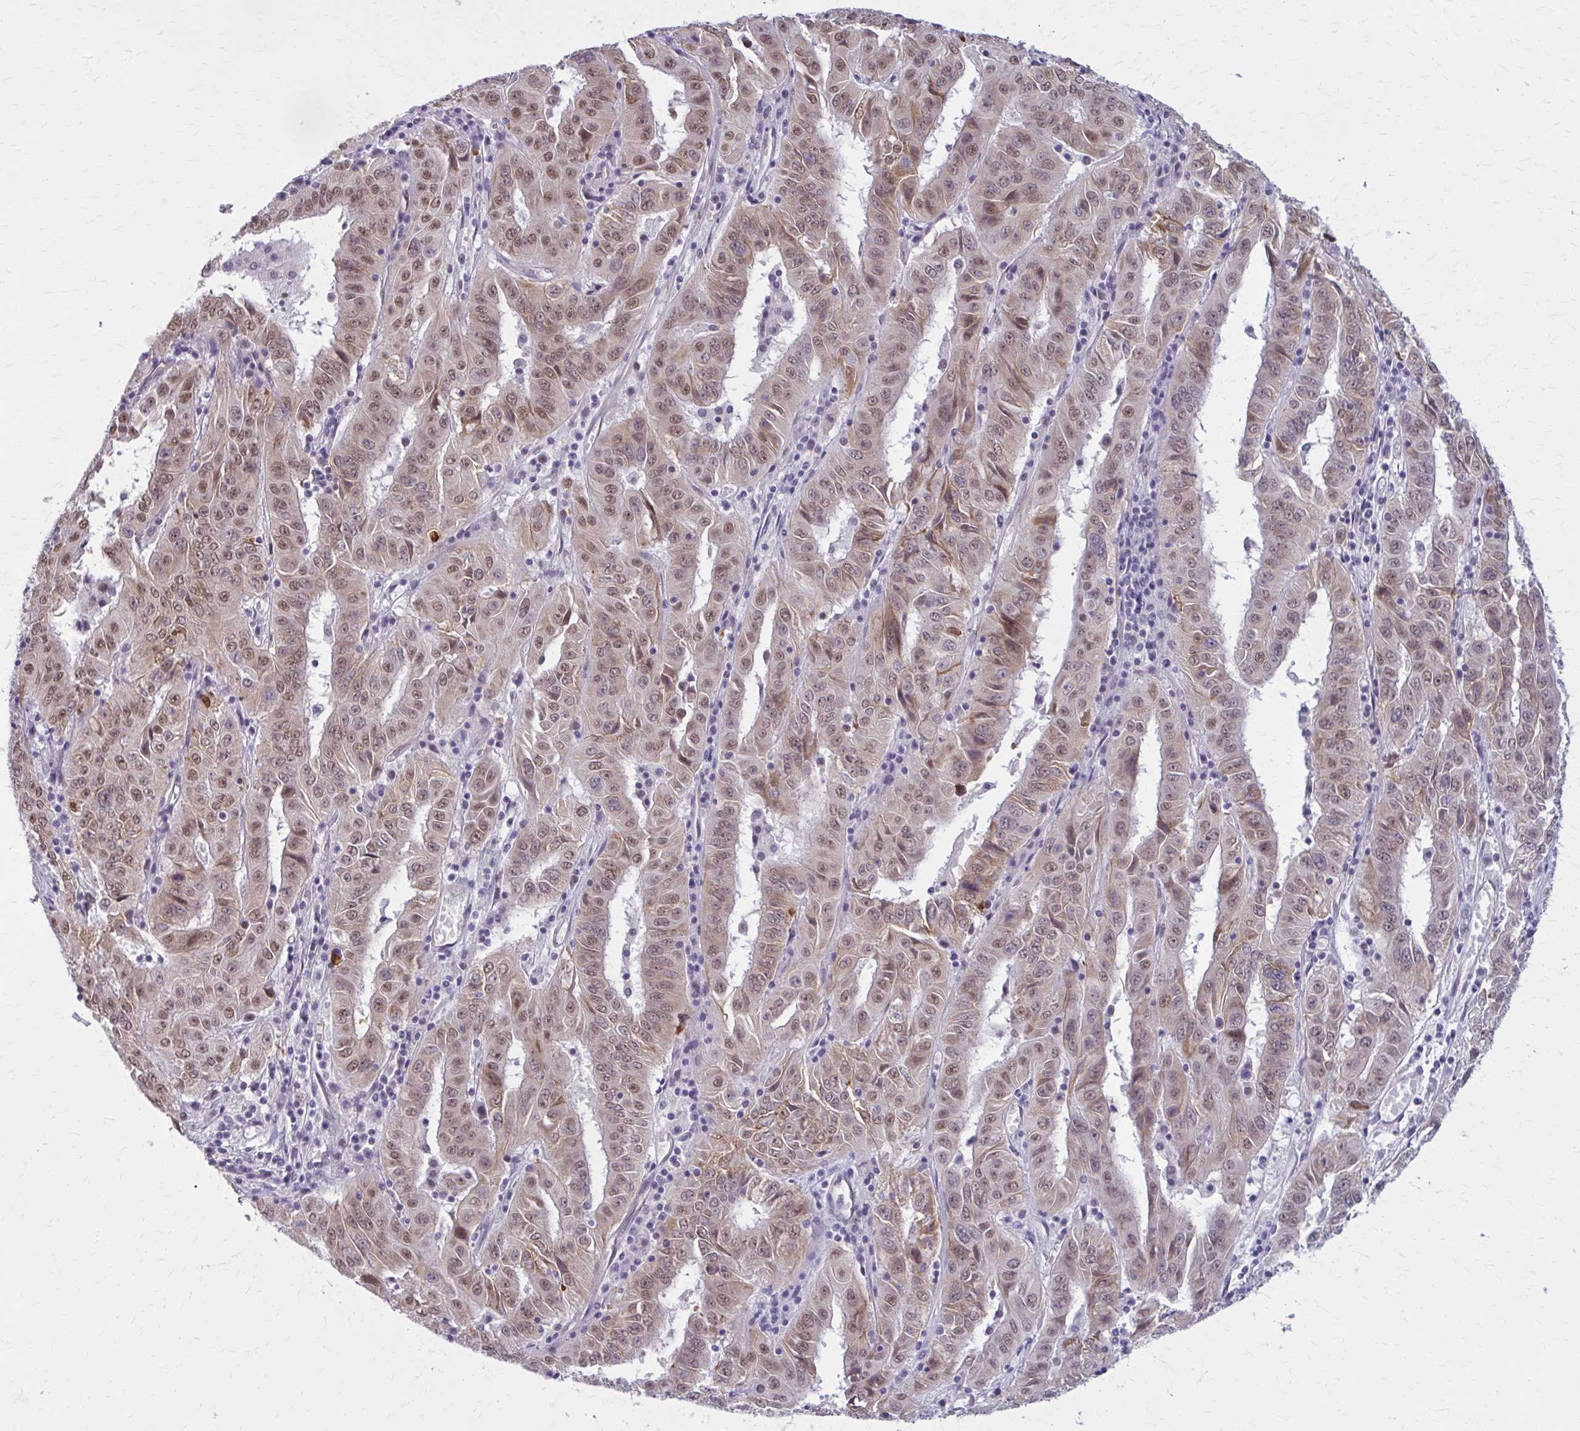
{"staining": {"intensity": "moderate", "quantity": ">75%", "location": "cytoplasmic/membranous,nuclear"}, "tissue": "pancreatic cancer", "cell_type": "Tumor cells", "image_type": "cancer", "snomed": [{"axis": "morphology", "description": "Adenocarcinoma, NOS"}, {"axis": "topography", "description": "Pancreas"}], "caption": "A brown stain shows moderate cytoplasmic/membranous and nuclear staining of a protein in pancreatic cancer tumor cells.", "gene": "NUMBL", "patient": {"sex": "male", "age": 63}}